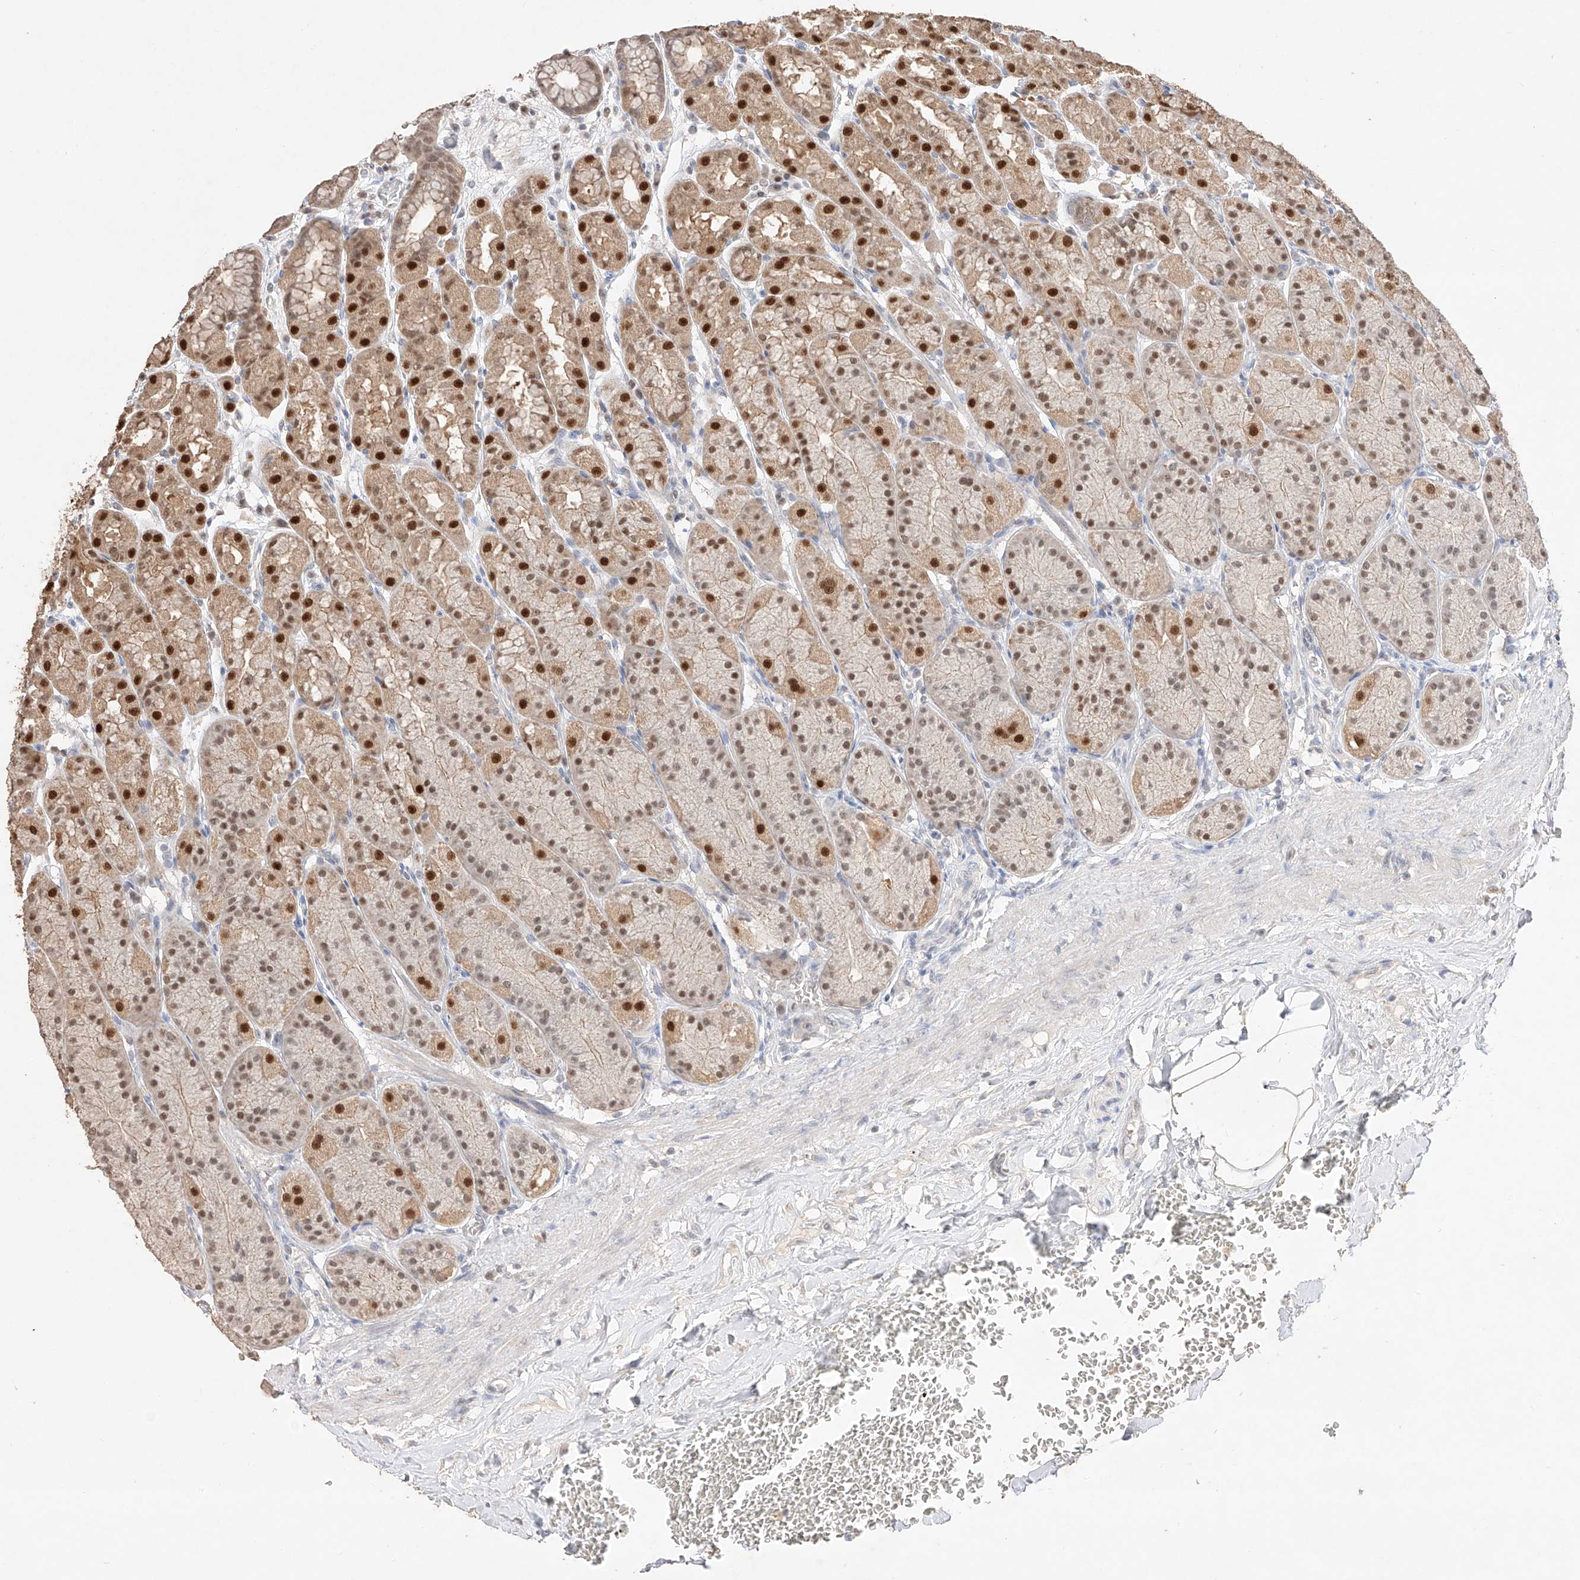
{"staining": {"intensity": "strong", "quantity": ">75%", "location": "nuclear"}, "tissue": "stomach", "cell_type": "Glandular cells", "image_type": "normal", "snomed": [{"axis": "morphology", "description": "Normal tissue, NOS"}, {"axis": "topography", "description": "Stomach"}], "caption": "Approximately >75% of glandular cells in benign human stomach demonstrate strong nuclear protein staining as visualized by brown immunohistochemical staining.", "gene": "APIP", "patient": {"sex": "male", "age": 42}}